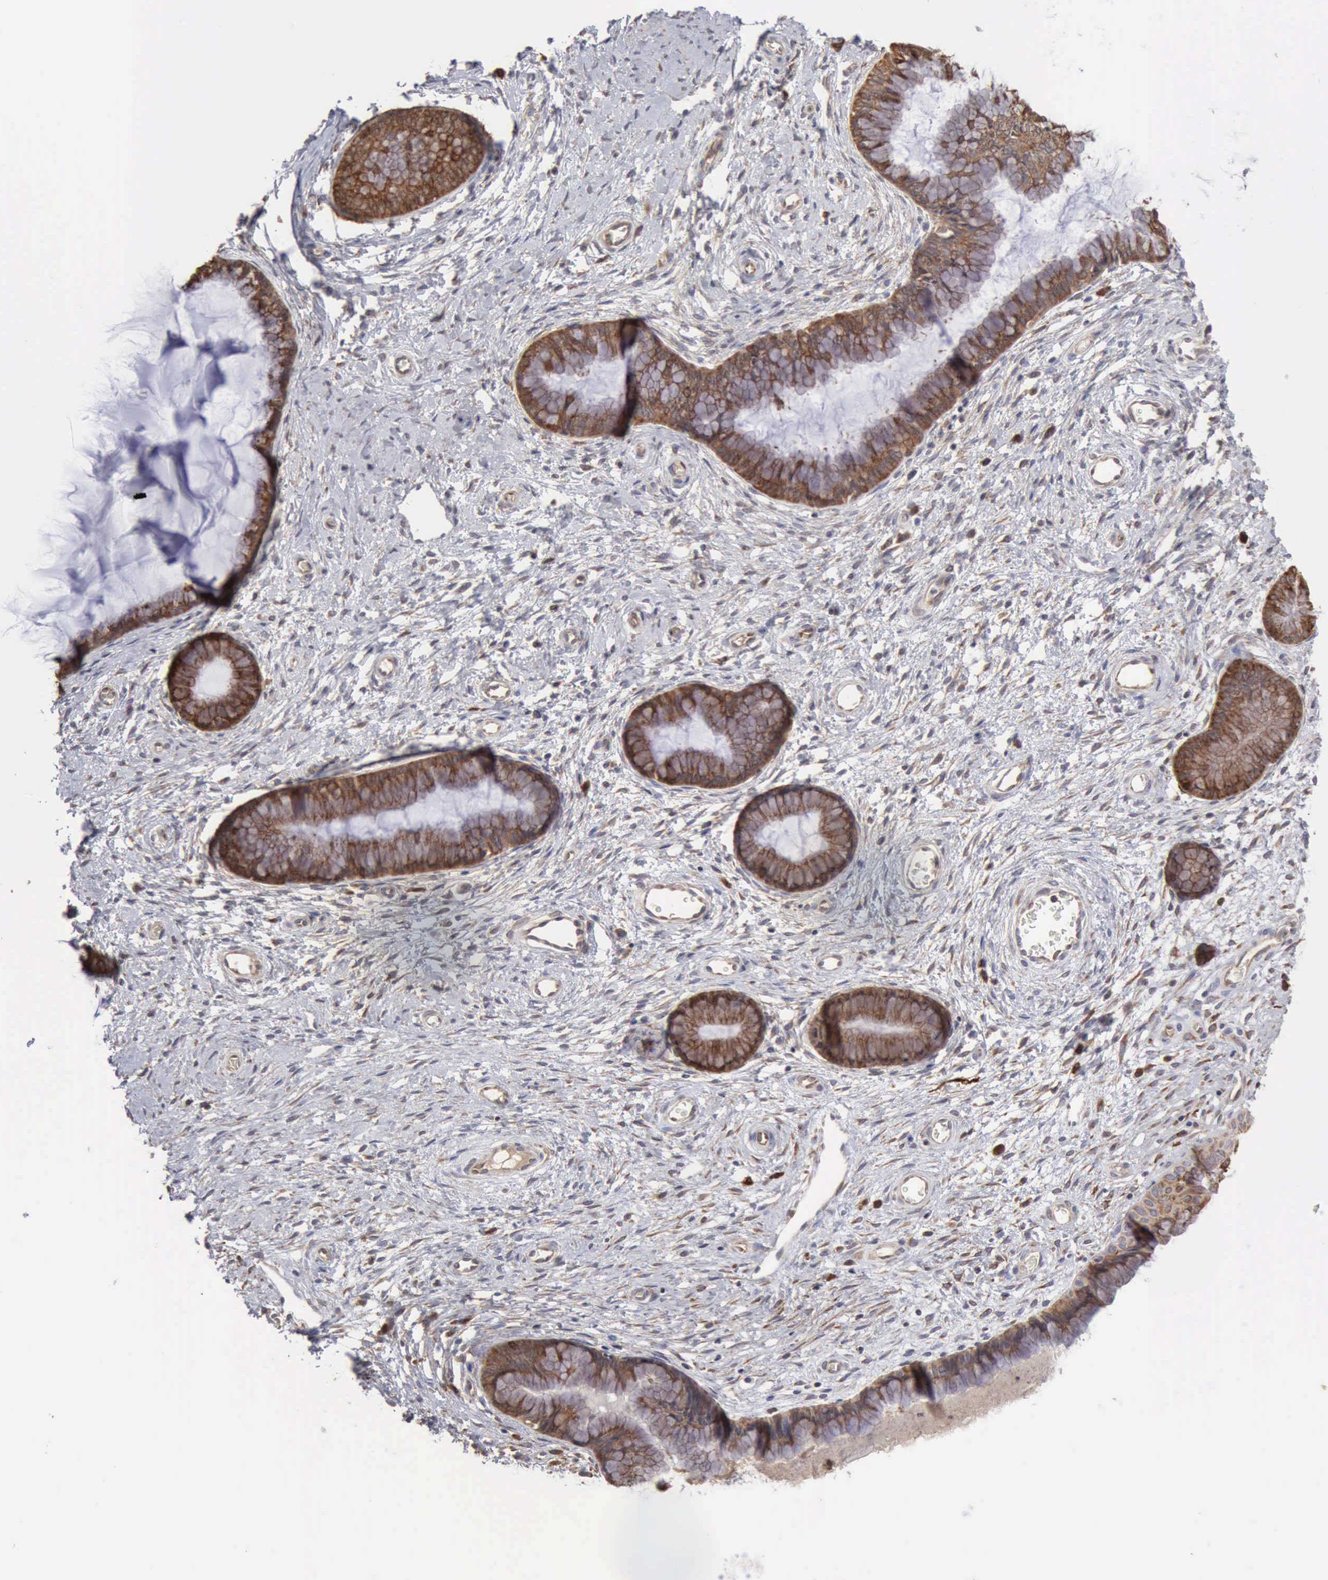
{"staining": {"intensity": "moderate", "quantity": ">75%", "location": "cytoplasmic/membranous"}, "tissue": "cervix", "cell_type": "Glandular cells", "image_type": "normal", "snomed": [{"axis": "morphology", "description": "Normal tissue, NOS"}, {"axis": "topography", "description": "Cervix"}], "caption": "Protein staining displays moderate cytoplasmic/membranous staining in approximately >75% of glandular cells in unremarkable cervix. (DAB (3,3'-diaminobenzidine) = brown stain, brightfield microscopy at high magnification).", "gene": "APOL2", "patient": {"sex": "female", "age": 27}}